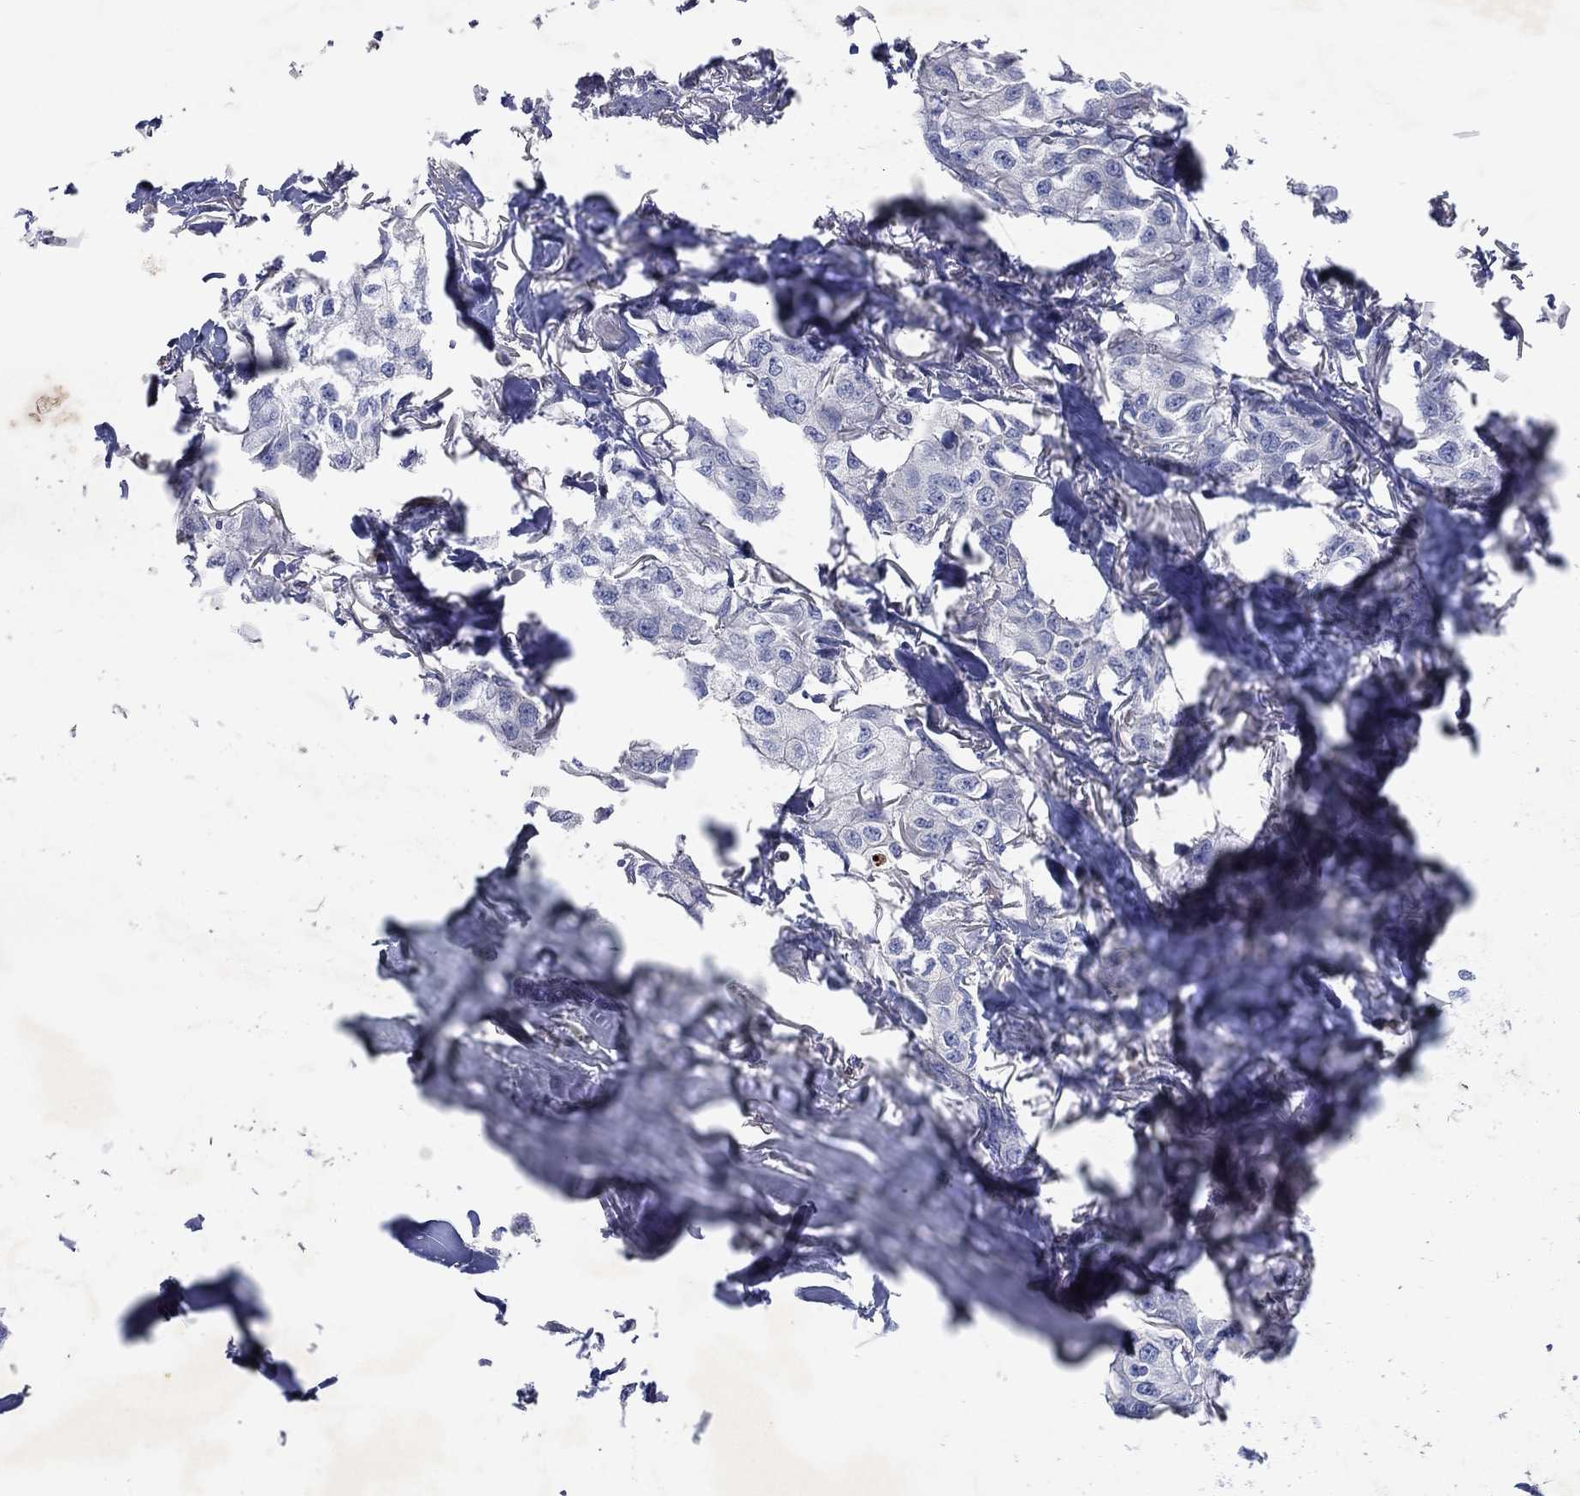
{"staining": {"intensity": "negative", "quantity": "none", "location": "none"}, "tissue": "breast cancer", "cell_type": "Tumor cells", "image_type": "cancer", "snomed": [{"axis": "morphology", "description": "Duct carcinoma"}, {"axis": "topography", "description": "Breast"}], "caption": "Breast cancer (infiltrating ductal carcinoma) stained for a protein using immunohistochemistry (IHC) displays no expression tumor cells.", "gene": "FLI1", "patient": {"sex": "female", "age": 80}}